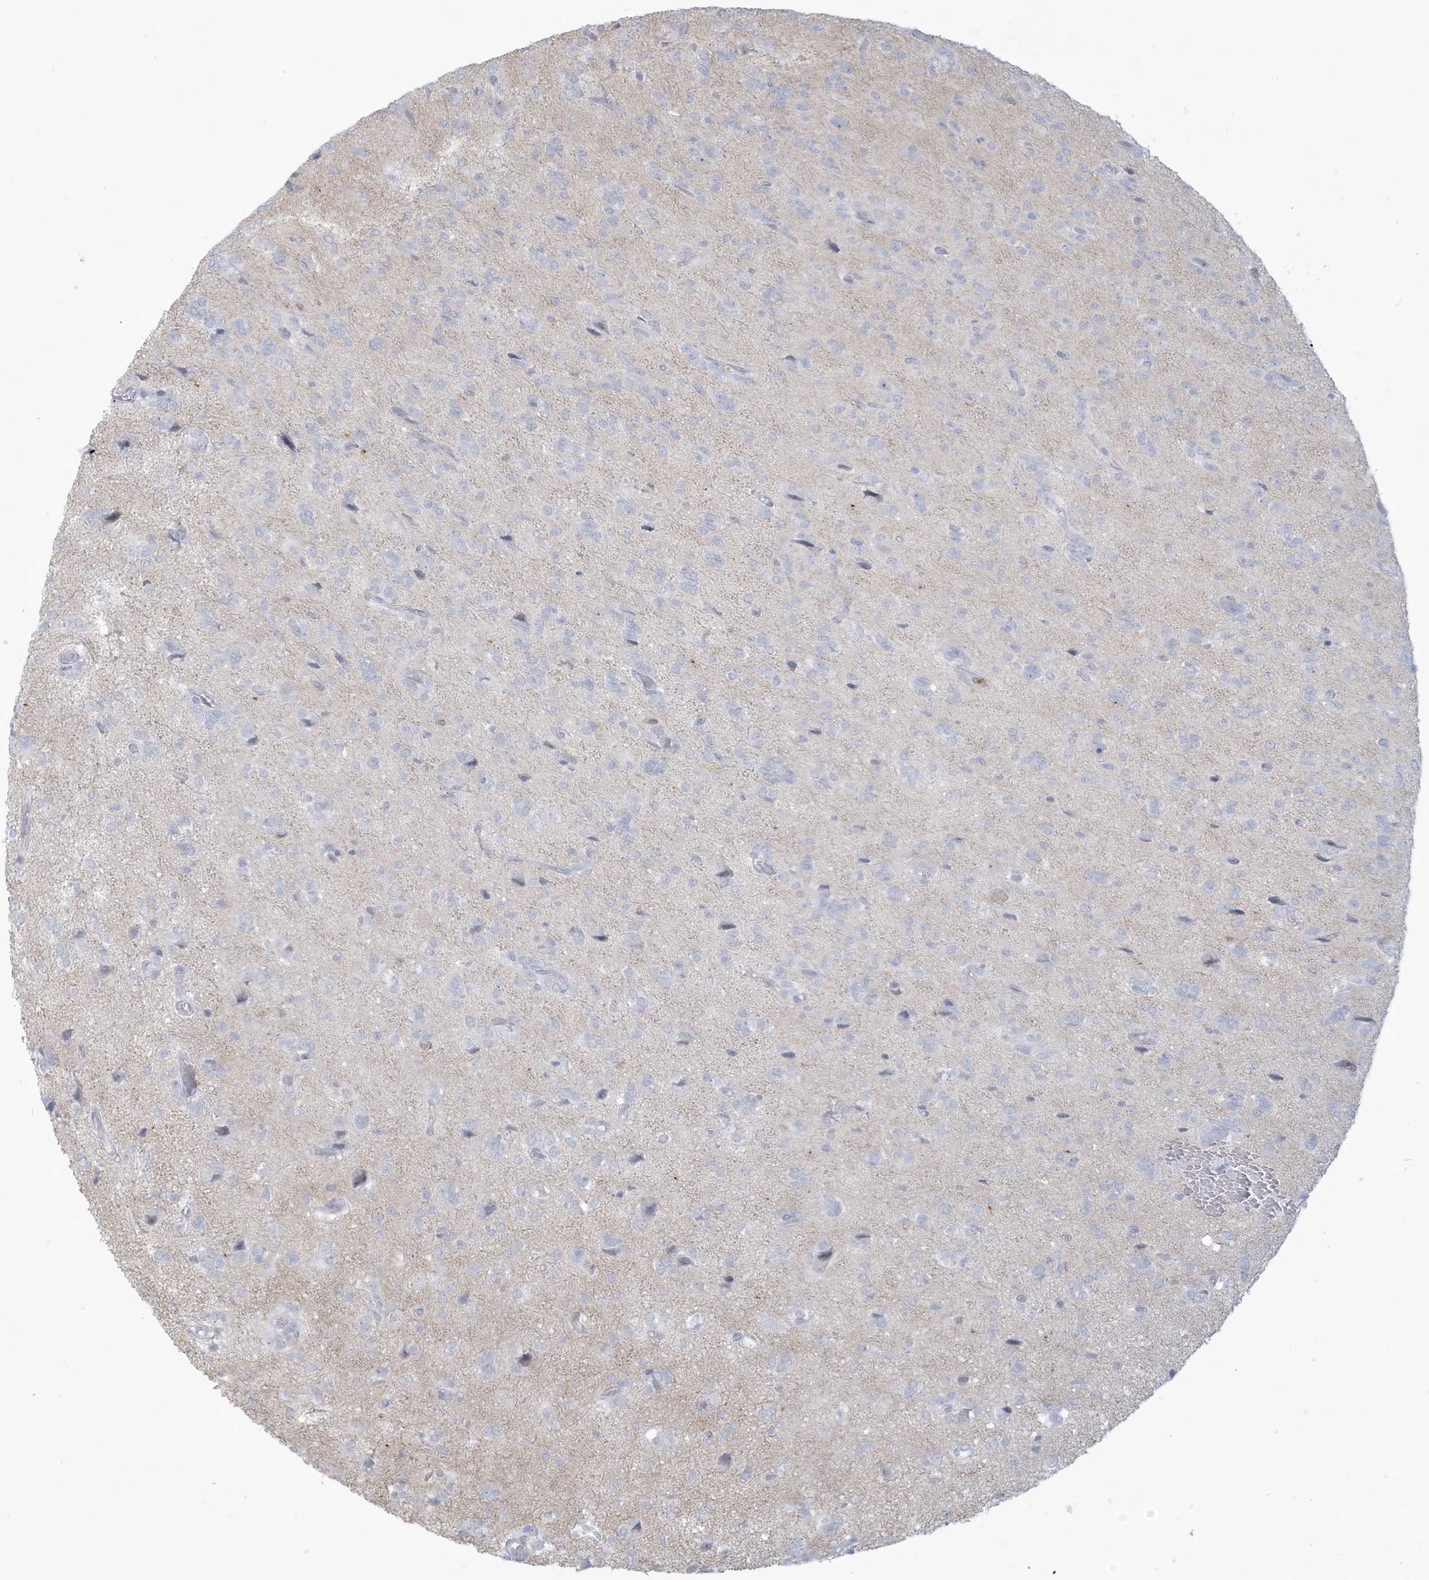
{"staining": {"intensity": "negative", "quantity": "none", "location": "none"}, "tissue": "glioma", "cell_type": "Tumor cells", "image_type": "cancer", "snomed": [{"axis": "morphology", "description": "Glioma, malignant, High grade"}, {"axis": "topography", "description": "Brain"}], "caption": "DAB (3,3'-diaminobenzidine) immunohistochemical staining of human malignant glioma (high-grade) demonstrates no significant positivity in tumor cells. The staining was performed using DAB (3,3'-diaminobenzidine) to visualize the protein expression in brown, while the nuclei were stained in blue with hematoxylin (Magnification: 20x).", "gene": "HERC6", "patient": {"sex": "female", "age": 59}}